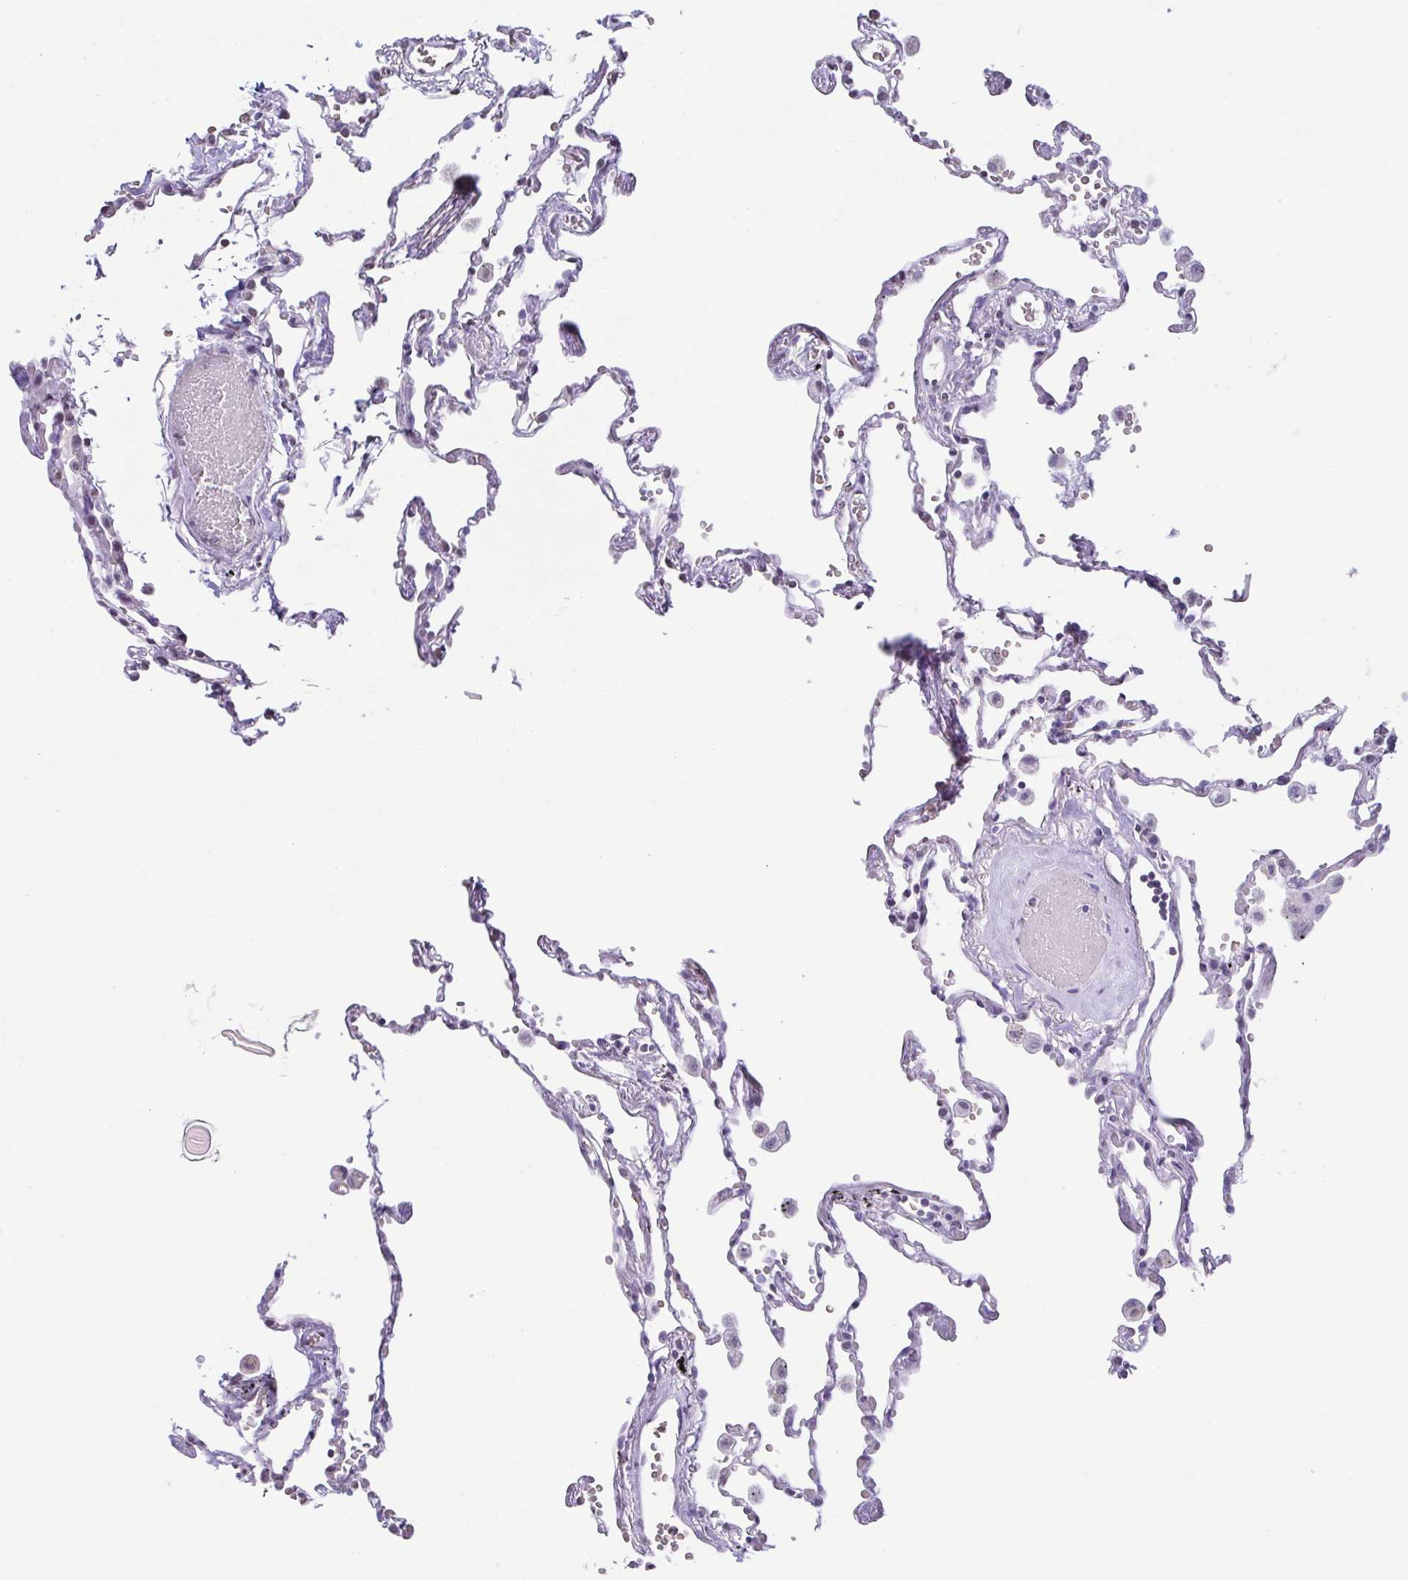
{"staining": {"intensity": "negative", "quantity": "none", "location": "none"}, "tissue": "lung", "cell_type": "Alveolar cells", "image_type": "normal", "snomed": [{"axis": "morphology", "description": "Normal tissue, NOS"}, {"axis": "topography", "description": "Lung"}], "caption": "This is a histopathology image of immunohistochemistry staining of benign lung, which shows no expression in alveolar cells. Brightfield microscopy of immunohistochemistry stained with DAB (3,3'-diaminobenzidine) (brown) and hematoxylin (blue), captured at high magnification.", "gene": "VCX2", "patient": {"sex": "female", "age": 67}}